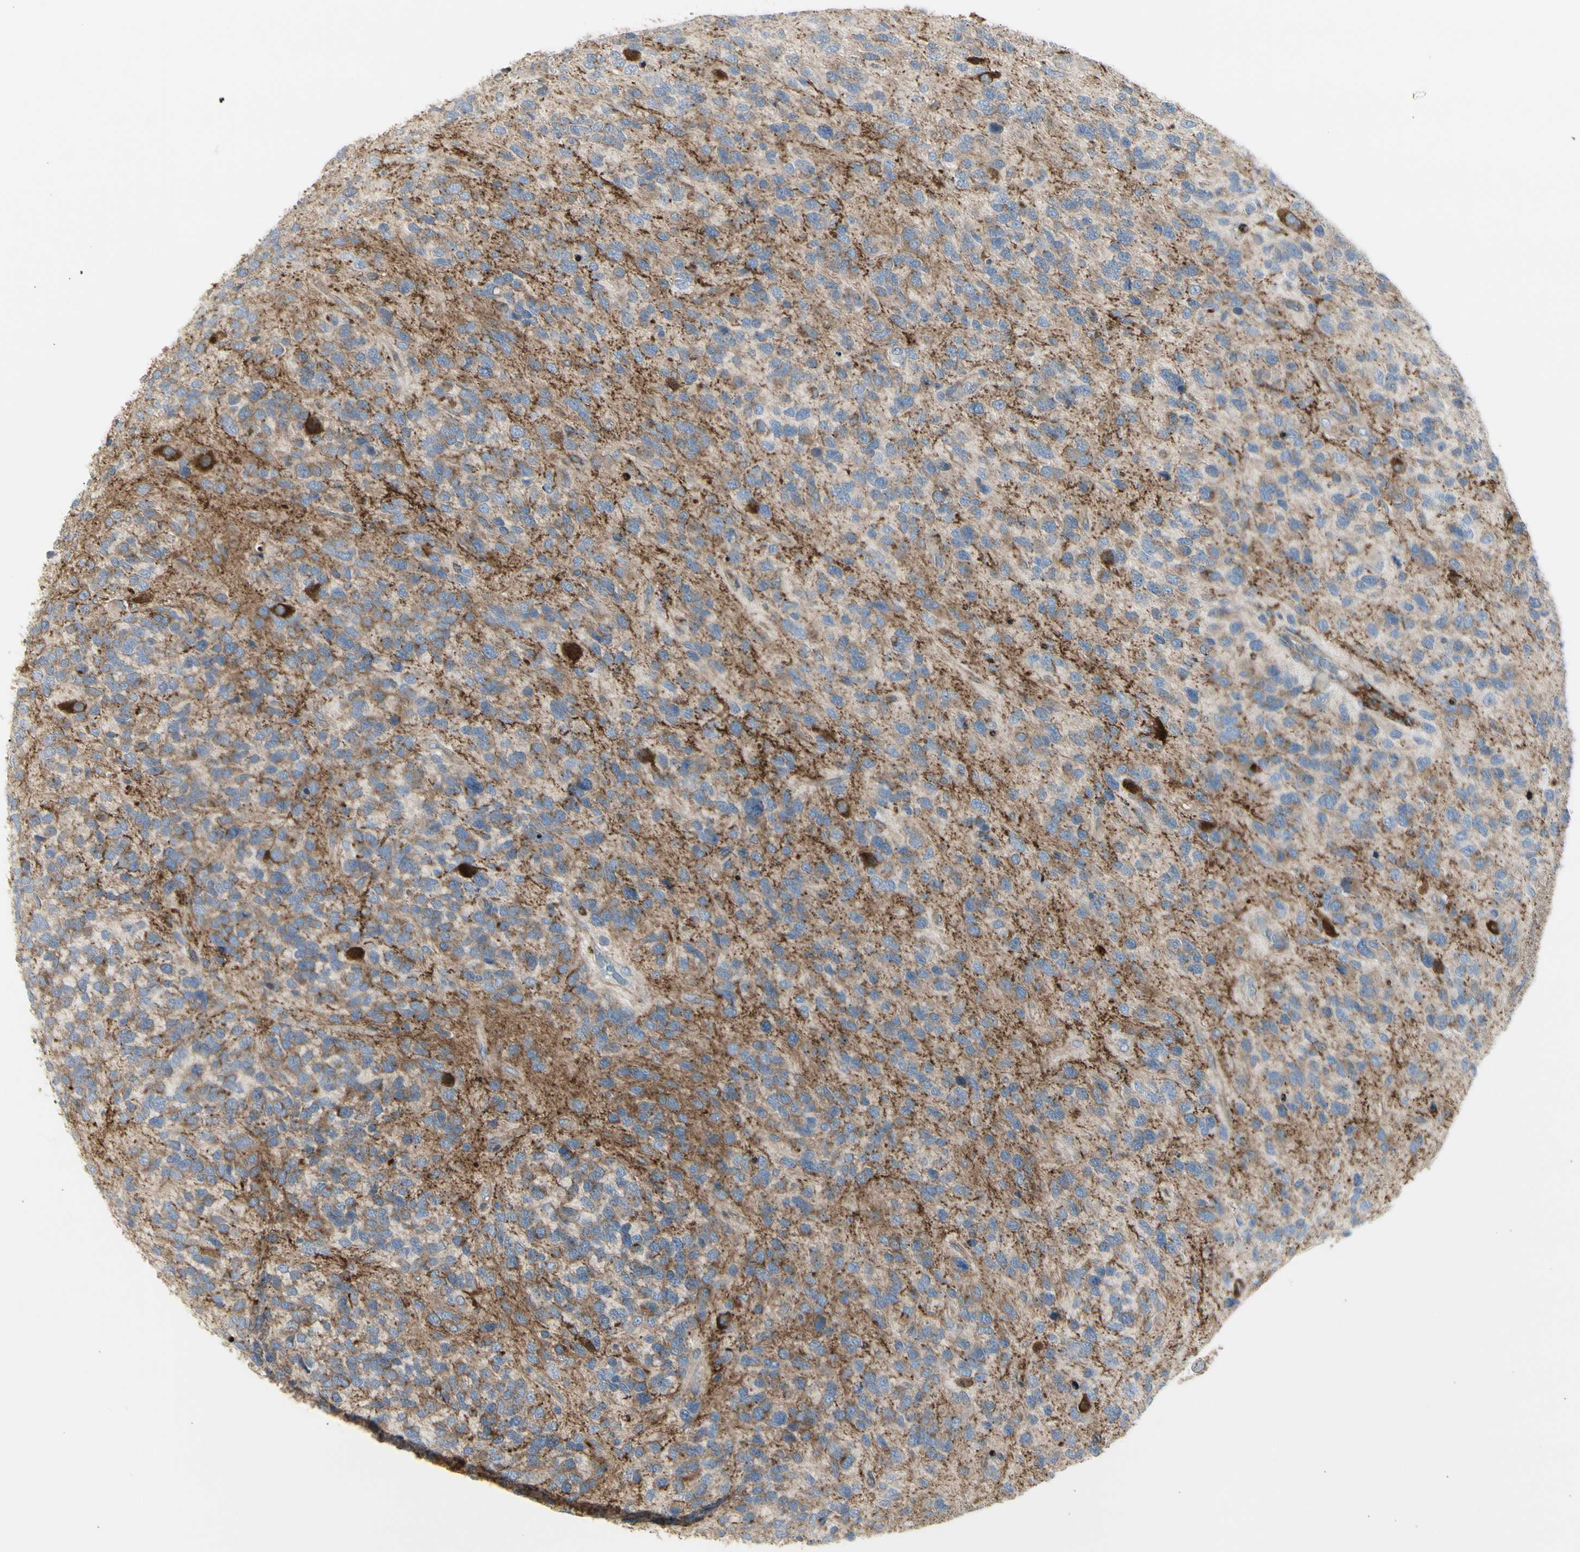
{"staining": {"intensity": "negative", "quantity": "none", "location": "none"}, "tissue": "glioma", "cell_type": "Tumor cells", "image_type": "cancer", "snomed": [{"axis": "morphology", "description": "Glioma, malignant, High grade"}, {"axis": "topography", "description": "Brain"}], "caption": "A photomicrograph of glioma stained for a protein displays no brown staining in tumor cells.", "gene": "ATP6V1B2", "patient": {"sex": "female", "age": 58}}